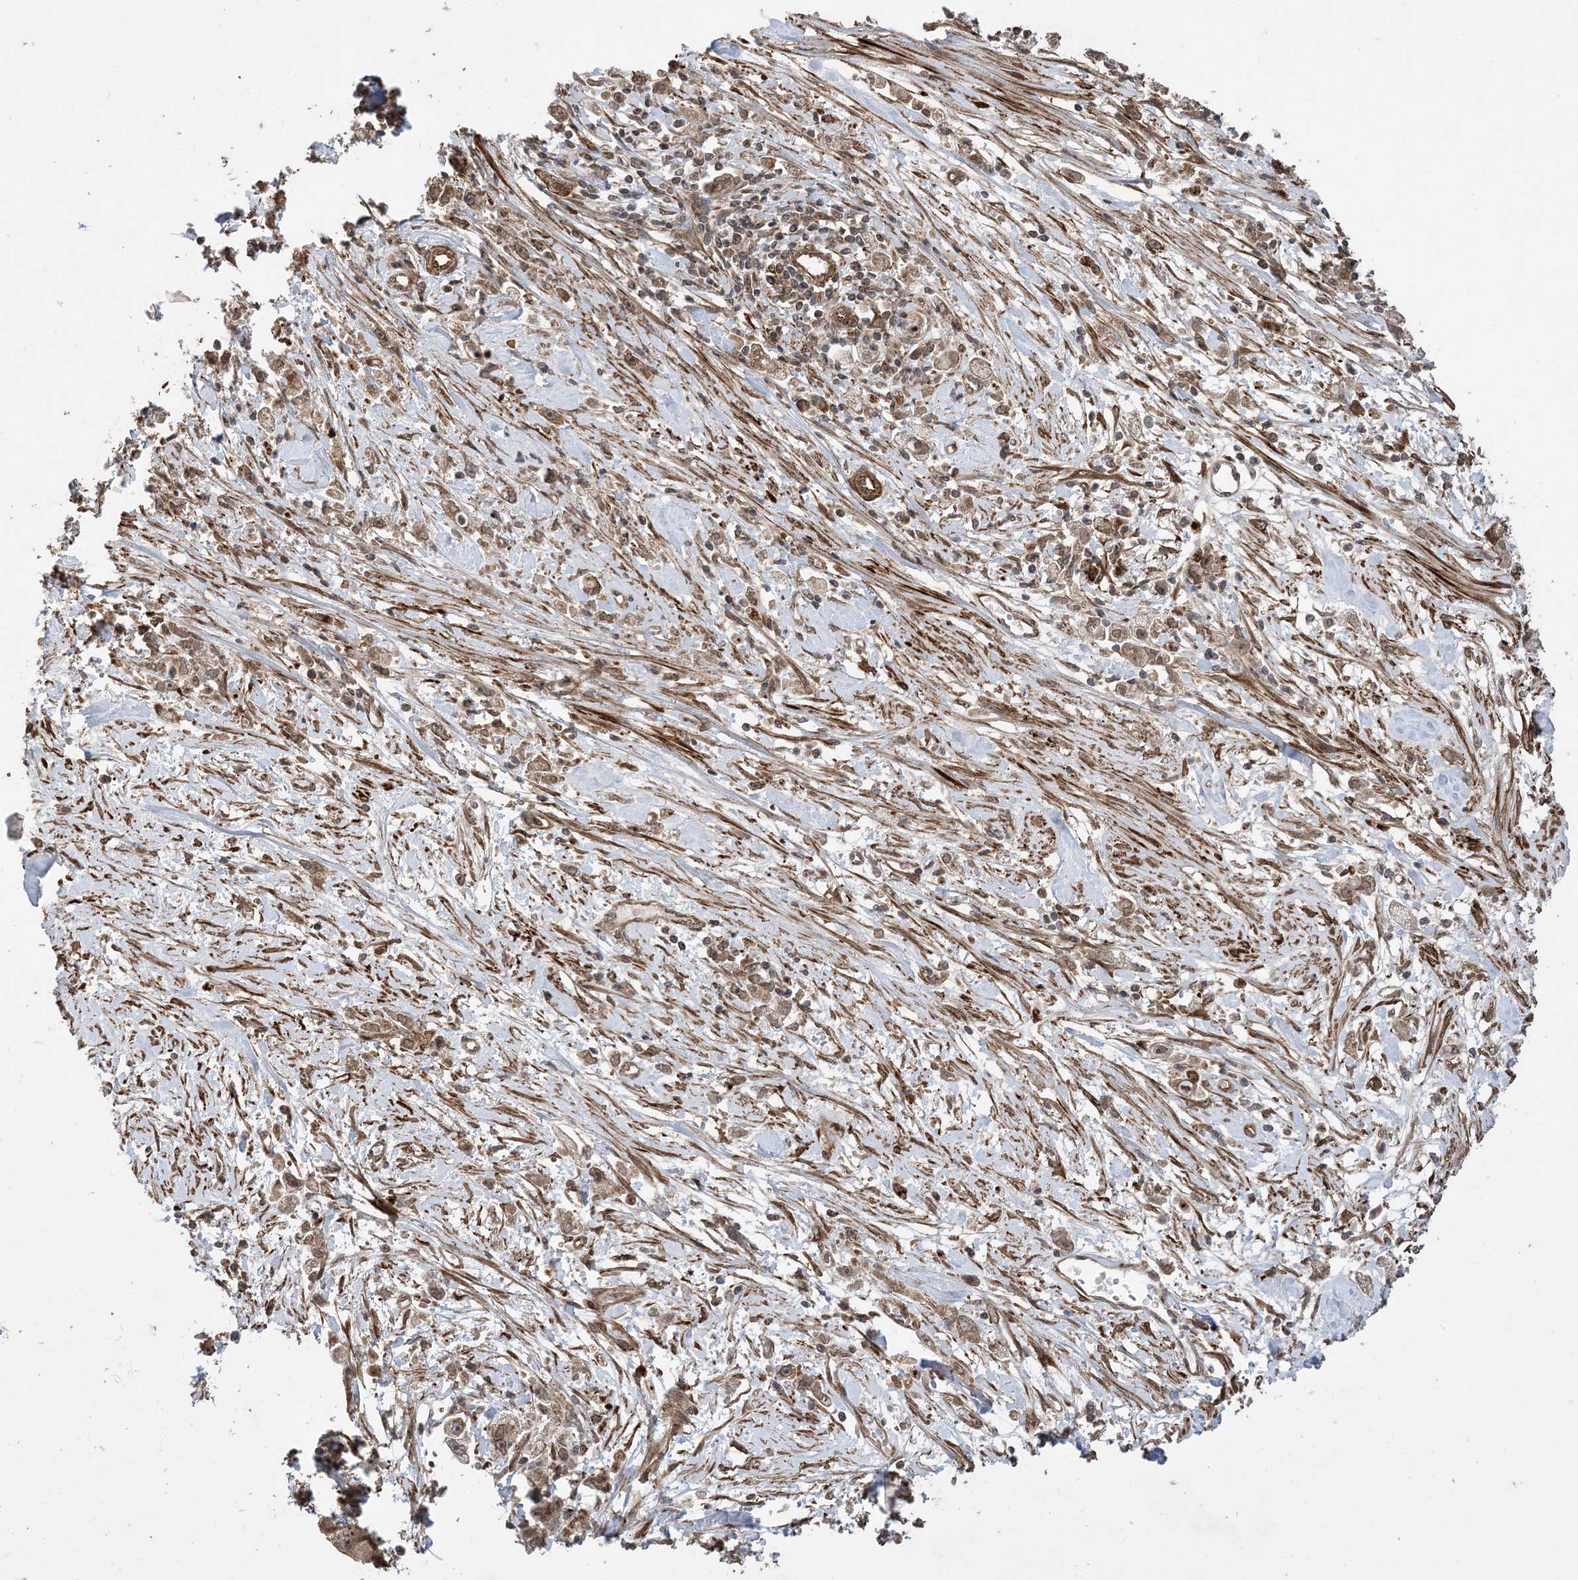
{"staining": {"intensity": "moderate", "quantity": ">75%", "location": "cytoplasmic/membranous,nuclear"}, "tissue": "stomach cancer", "cell_type": "Tumor cells", "image_type": "cancer", "snomed": [{"axis": "morphology", "description": "Adenocarcinoma, NOS"}, {"axis": "topography", "description": "Stomach"}], "caption": "High-power microscopy captured an immunohistochemistry (IHC) image of adenocarcinoma (stomach), revealing moderate cytoplasmic/membranous and nuclear expression in approximately >75% of tumor cells.", "gene": "ZNF511", "patient": {"sex": "female", "age": 59}}